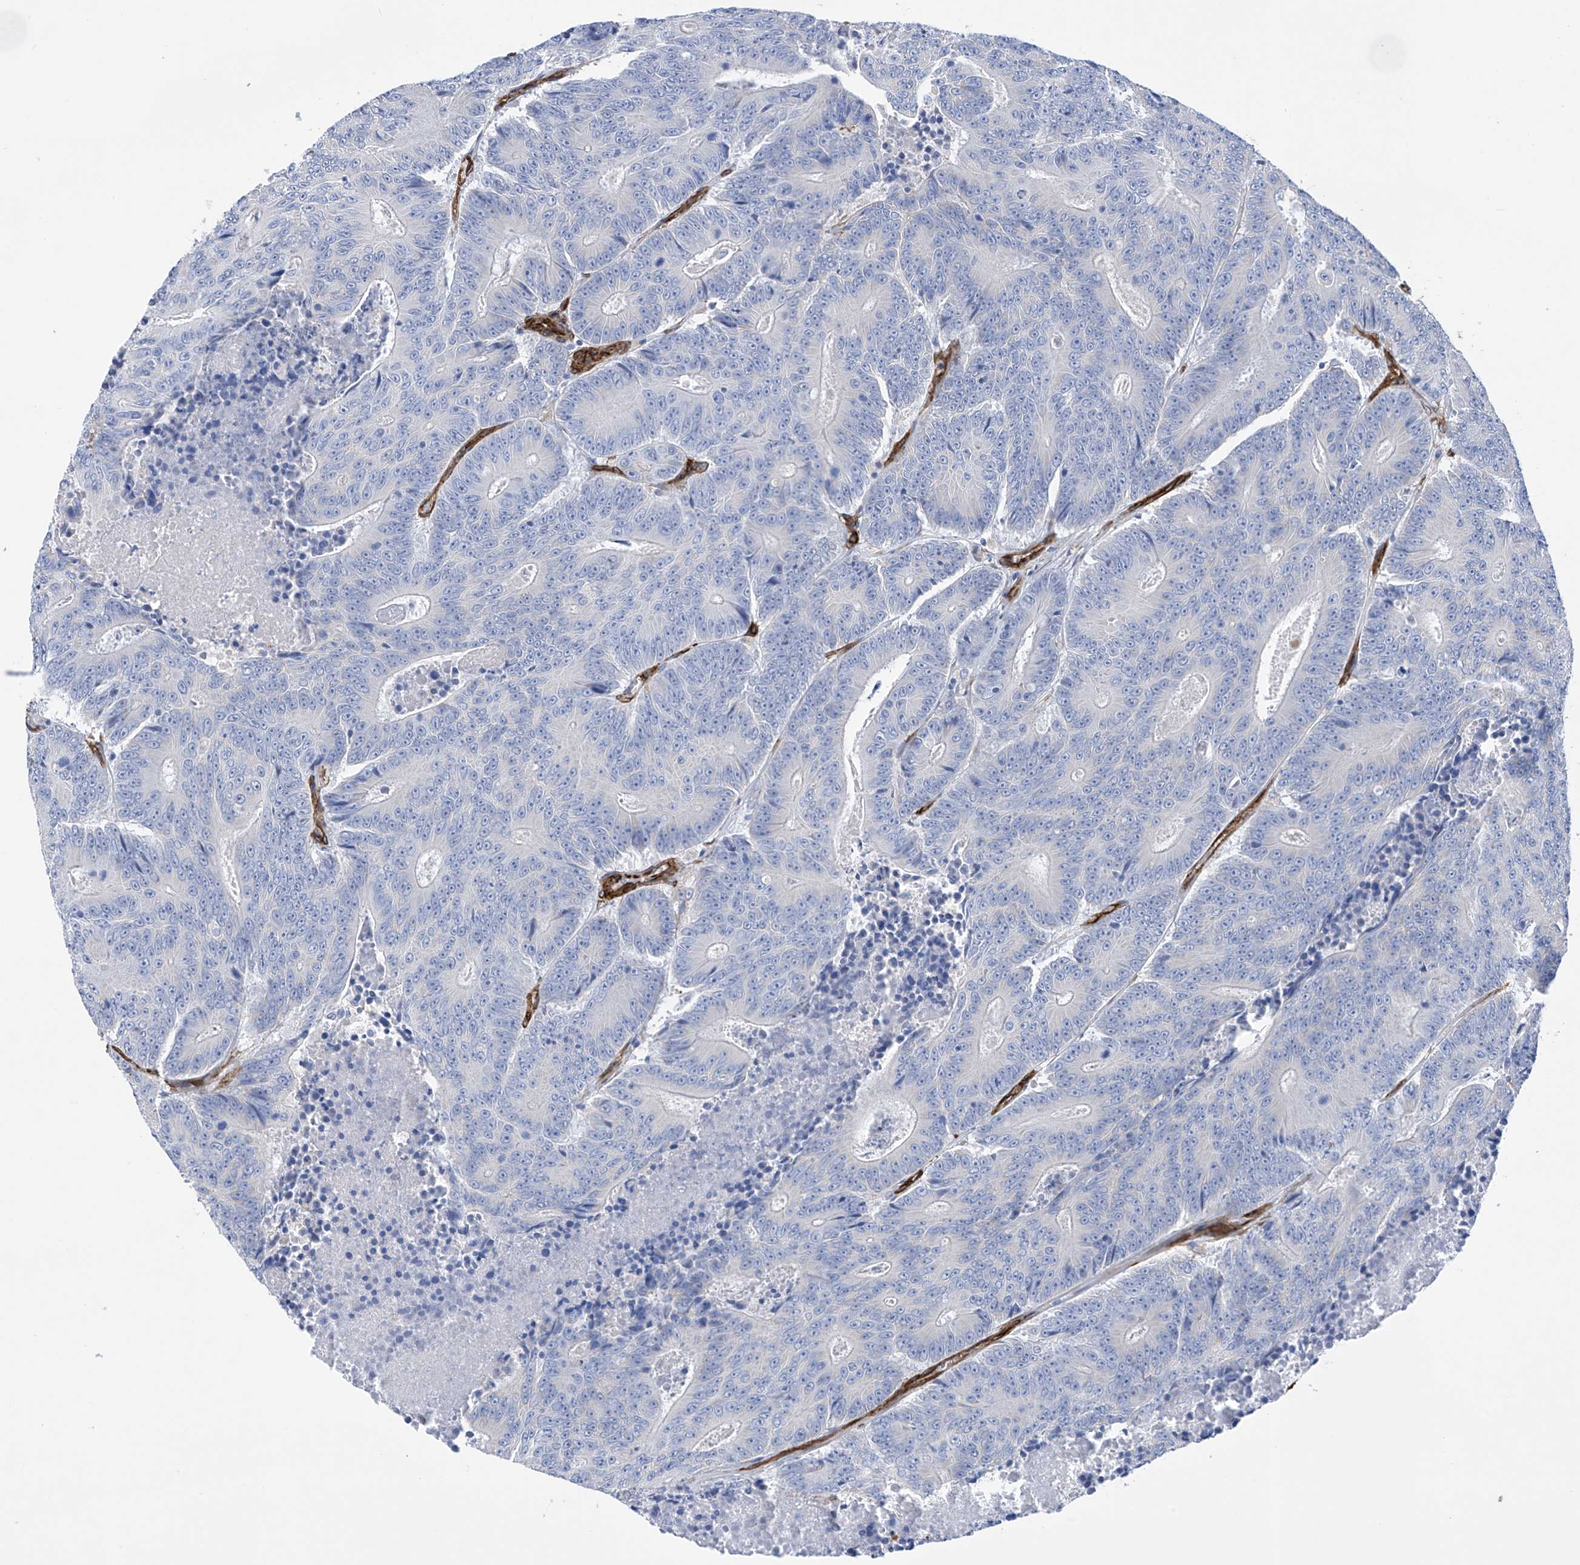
{"staining": {"intensity": "negative", "quantity": "none", "location": "none"}, "tissue": "colorectal cancer", "cell_type": "Tumor cells", "image_type": "cancer", "snomed": [{"axis": "morphology", "description": "Adenocarcinoma, NOS"}, {"axis": "topography", "description": "Colon"}], "caption": "Immunohistochemistry of colorectal adenocarcinoma displays no staining in tumor cells. Brightfield microscopy of IHC stained with DAB (3,3'-diaminobenzidine) (brown) and hematoxylin (blue), captured at high magnification.", "gene": "UBTD1", "patient": {"sex": "male", "age": 83}}